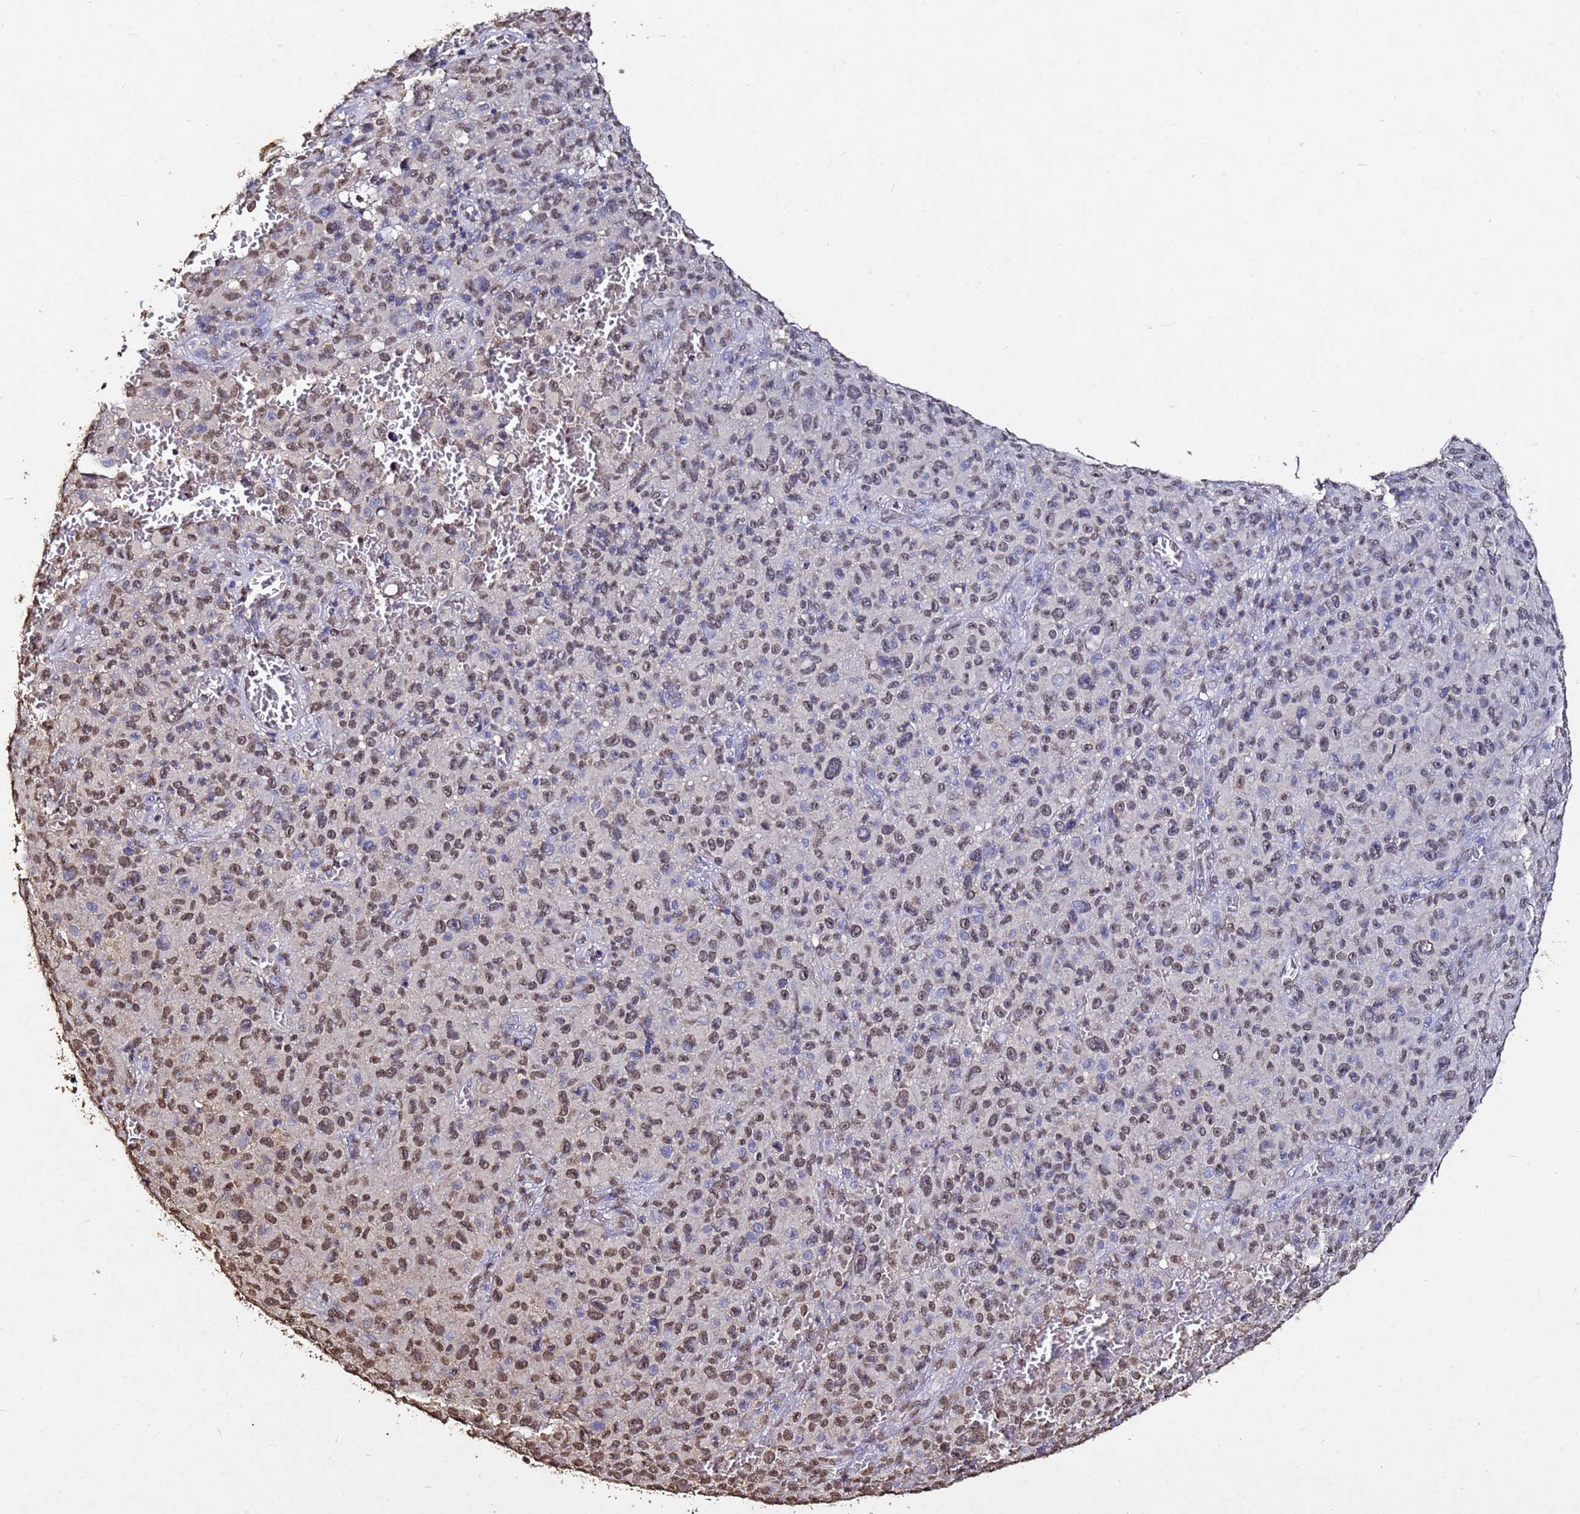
{"staining": {"intensity": "moderate", "quantity": ">75%", "location": "nuclear"}, "tissue": "melanoma", "cell_type": "Tumor cells", "image_type": "cancer", "snomed": [{"axis": "morphology", "description": "Malignant melanoma, NOS"}, {"axis": "topography", "description": "Skin"}], "caption": "A medium amount of moderate nuclear expression is seen in approximately >75% of tumor cells in malignant melanoma tissue.", "gene": "MYOCD", "patient": {"sex": "female", "age": 82}}